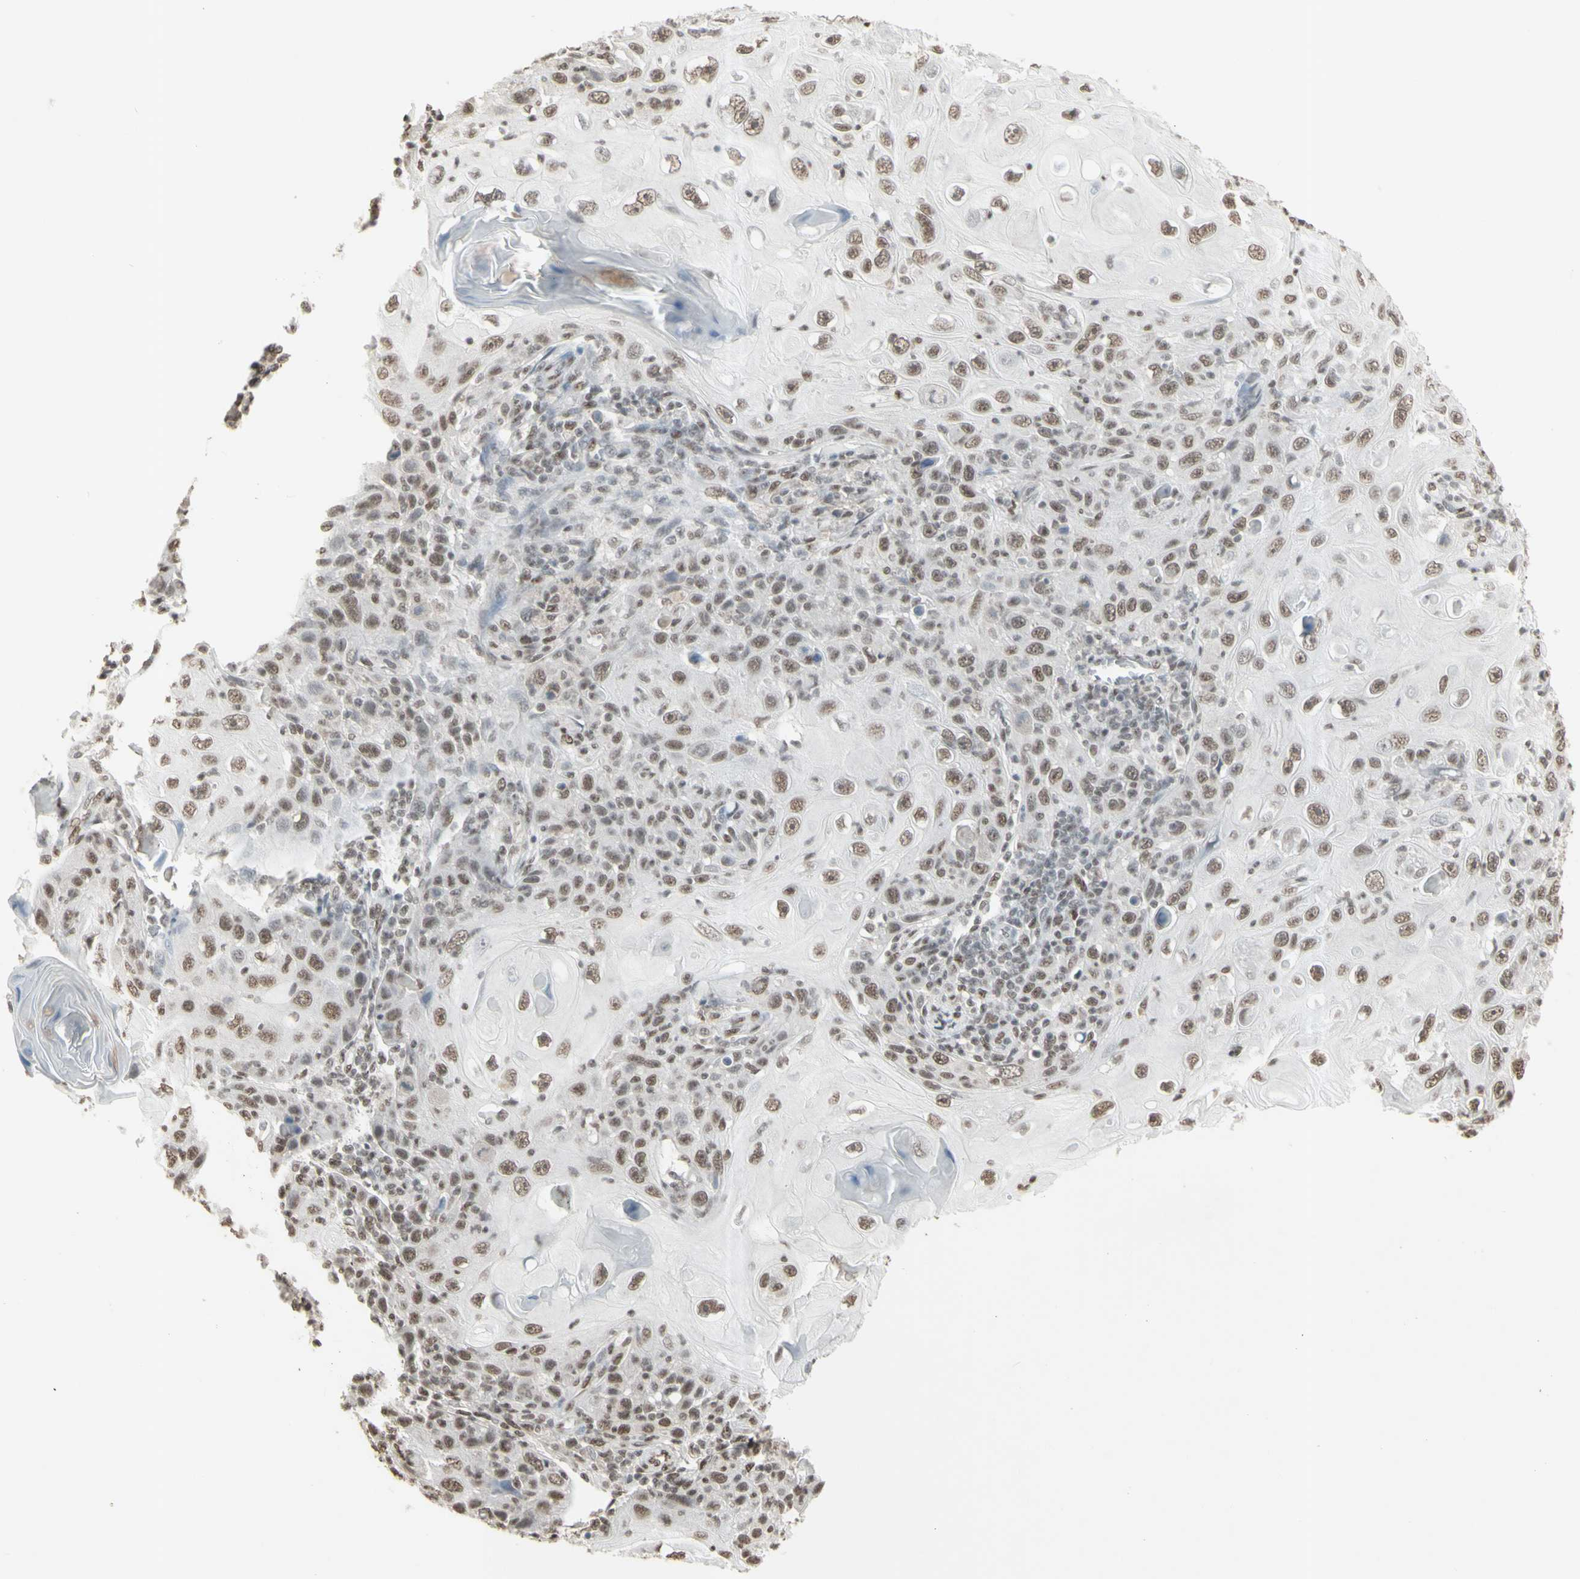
{"staining": {"intensity": "moderate", "quantity": ">75%", "location": "nuclear"}, "tissue": "skin cancer", "cell_type": "Tumor cells", "image_type": "cancer", "snomed": [{"axis": "morphology", "description": "Squamous cell carcinoma, NOS"}, {"axis": "topography", "description": "Skin"}], "caption": "This is a histology image of immunohistochemistry staining of skin squamous cell carcinoma, which shows moderate staining in the nuclear of tumor cells.", "gene": "TRIM28", "patient": {"sex": "female", "age": 88}}